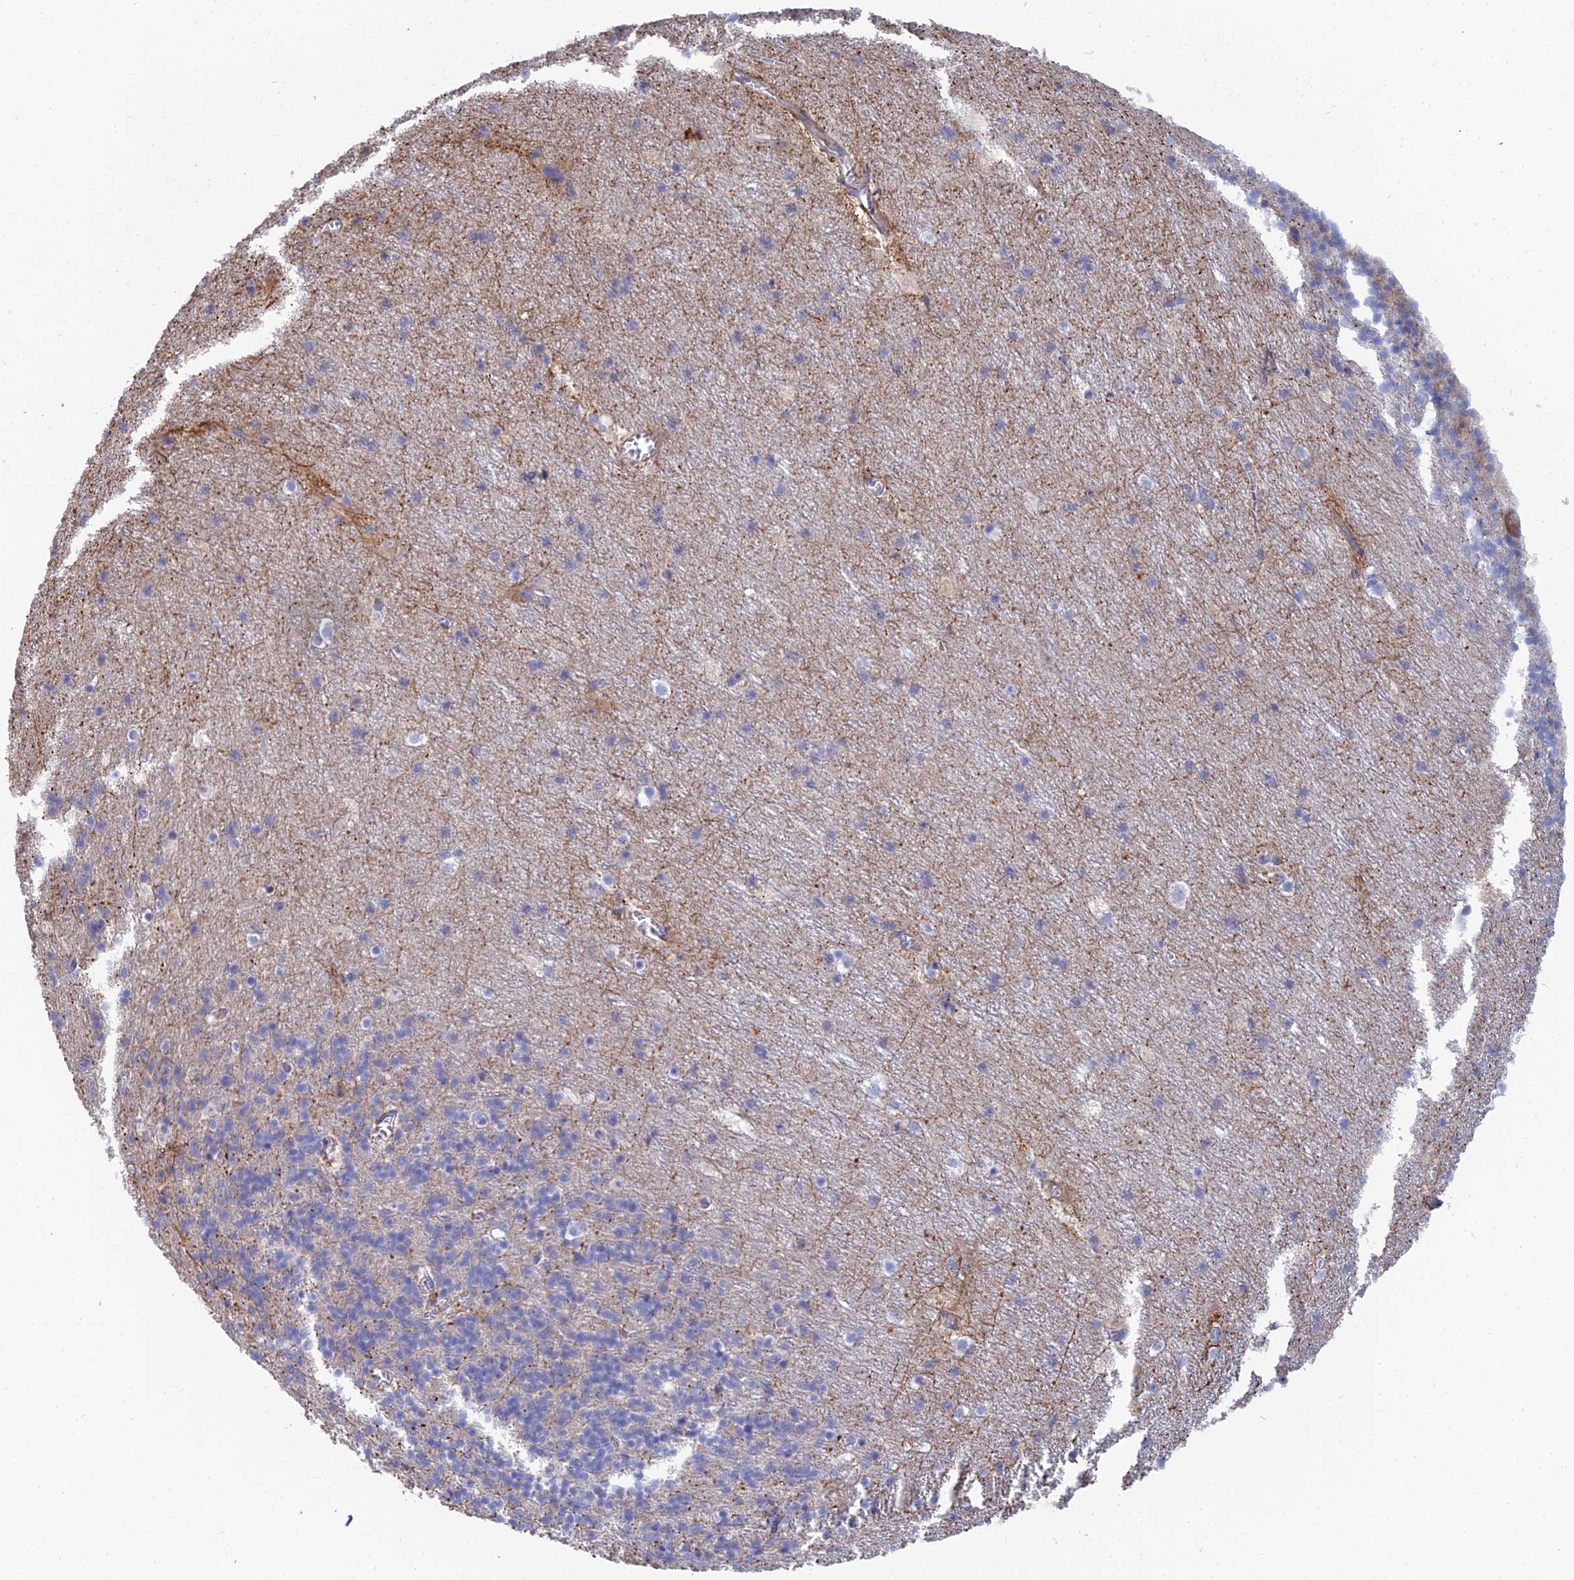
{"staining": {"intensity": "negative", "quantity": "none", "location": "none"}, "tissue": "cerebellum", "cell_type": "Cells in granular layer", "image_type": "normal", "snomed": [{"axis": "morphology", "description": "Normal tissue, NOS"}, {"axis": "topography", "description": "Cerebellum"}], "caption": "DAB immunohistochemical staining of benign cerebellum reveals no significant staining in cells in granular layer. (DAB (3,3'-diaminobenzidine) immunohistochemistry (IHC), high magnification).", "gene": "TRIM43B", "patient": {"sex": "male", "age": 45}}